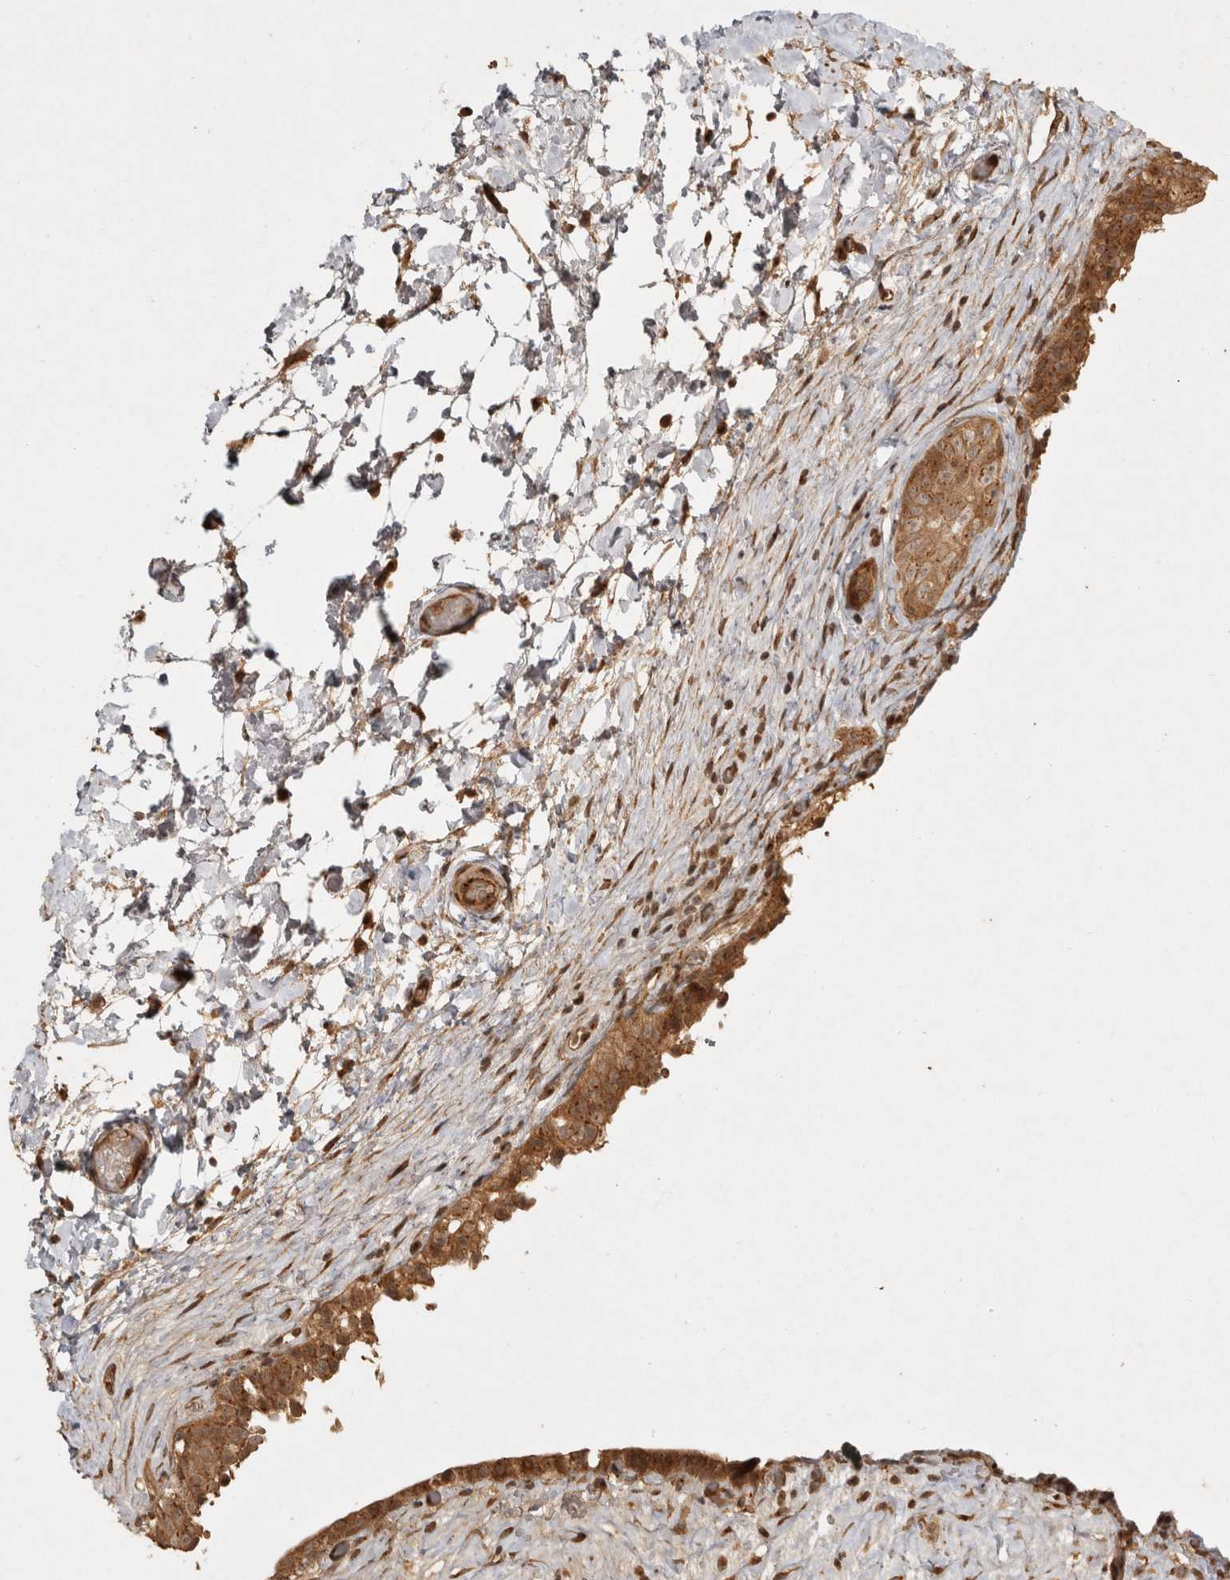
{"staining": {"intensity": "moderate", "quantity": ">75%", "location": "cytoplasmic/membranous"}, "tissue": "urinary bladder", "cell_type": "Urothelial cells", "image_type": "normal", "snomed": [{"axis": "morphology", "description": "Normal tissue, NOS"}, {"axis": "topography", "description": "Urinary bladder"}], "caption": "This histopathology image displays IHC staining of unremarkable human urinary bladder, with medium moderate cytoplasmic/membranous staining in approximately >75% of urothelial cells.", "gene": "CAMSAP2", "patient": {"sex": "male", "age": 74}}